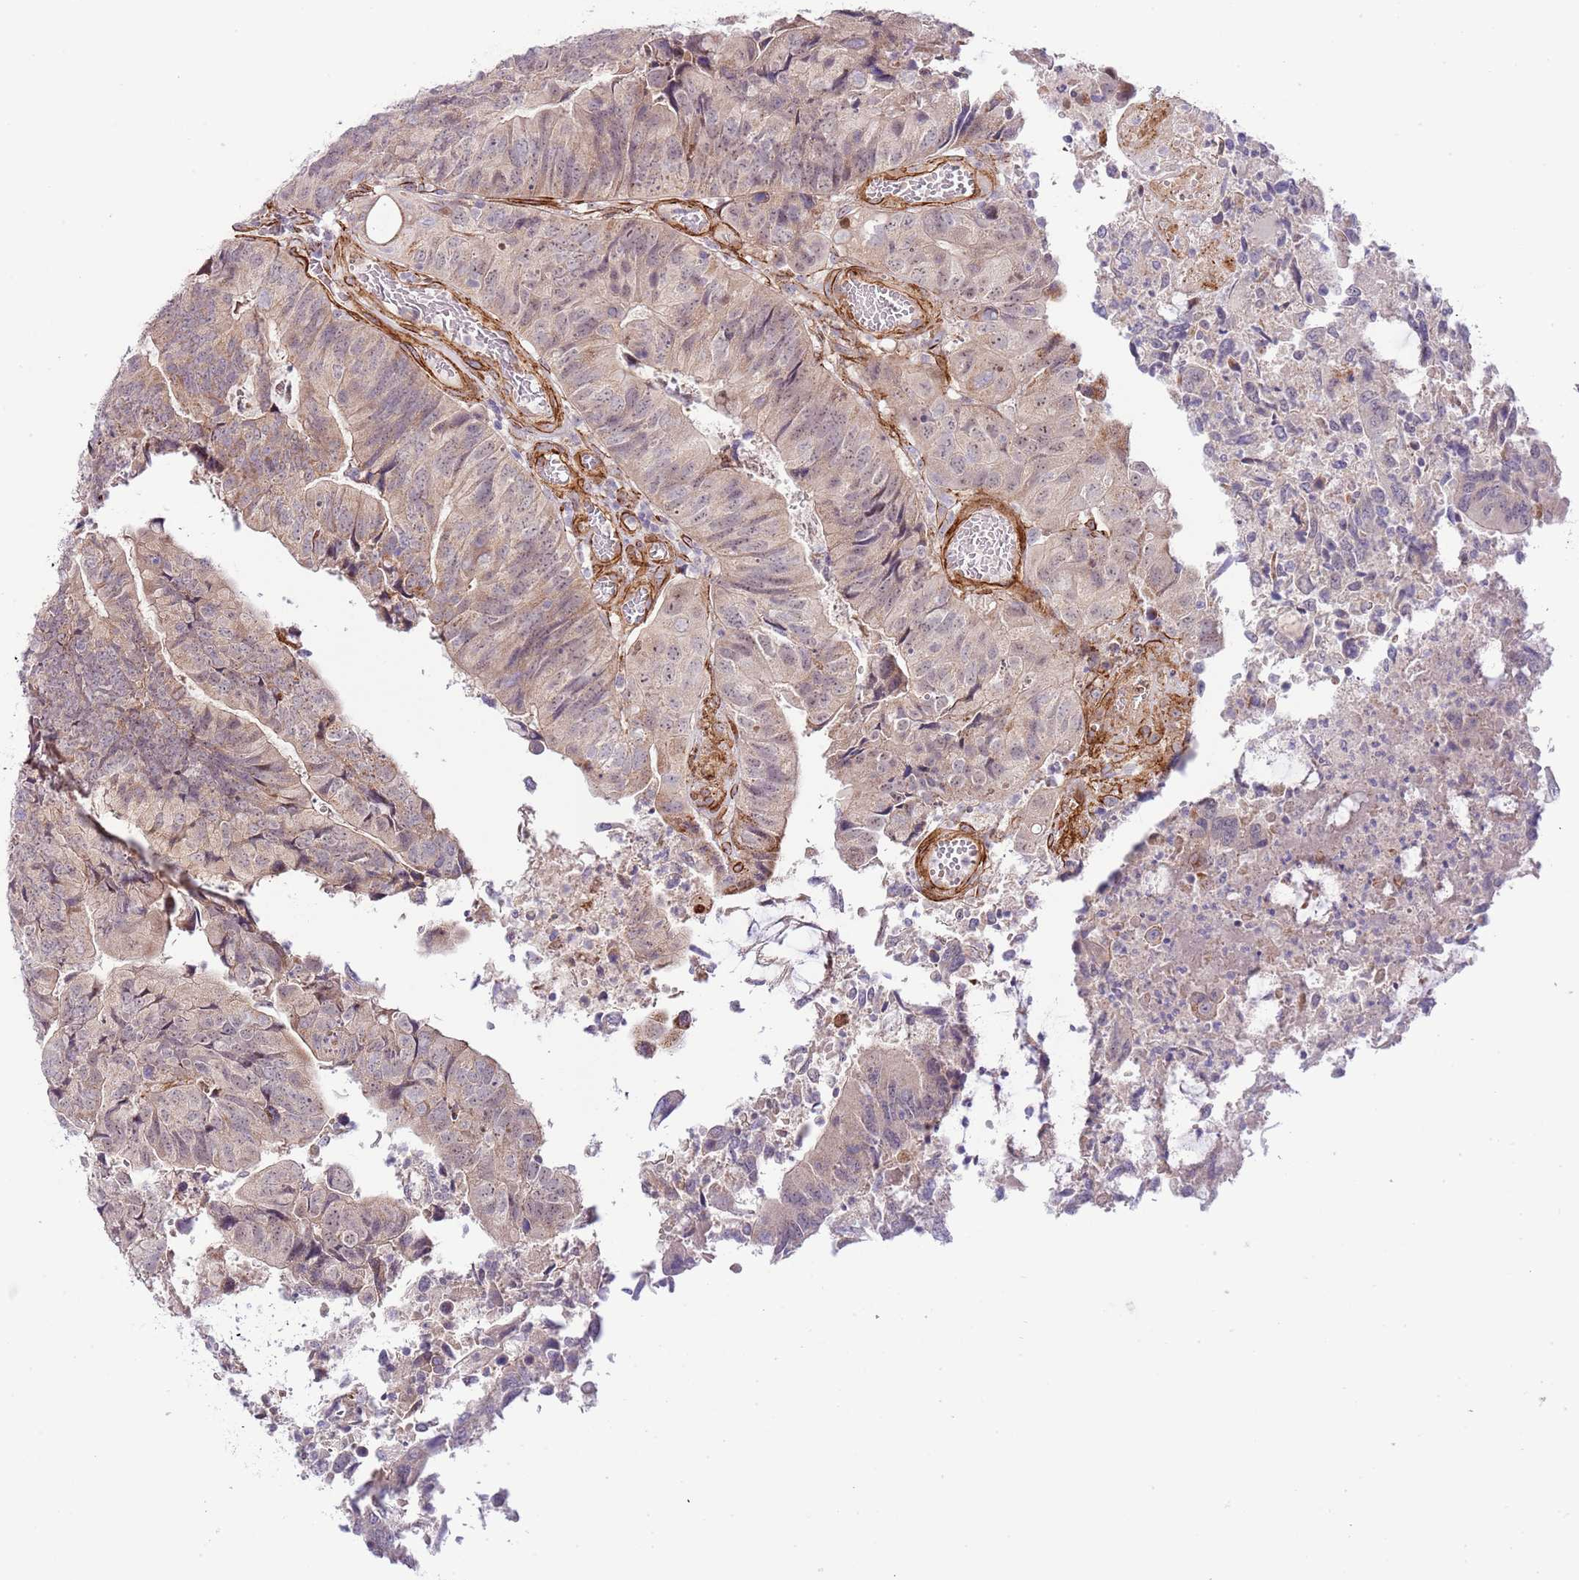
{"staining": {"intensity": "weak", "quantity": ">75%", "location": "cytoplasmic/membranous"}, "tissue": "colorectal cancer", "cell_type": "Tumor cells", "image_type": "cancer", "snomed": [{"axis": "morphology", "description": "Adenocarcinoma, NOS"}, {"axis": "topography", "description": "Colon"}], "caption": "DAB (3,3'-diaminobenzidine) immunohistochemical staining of colorectal cancer displays weak cytoplasmic/membranous protein staining in approximately >75% of tumor cells.", "gene": "NEK3", "patient": {"sex": "female", "age": 67}}